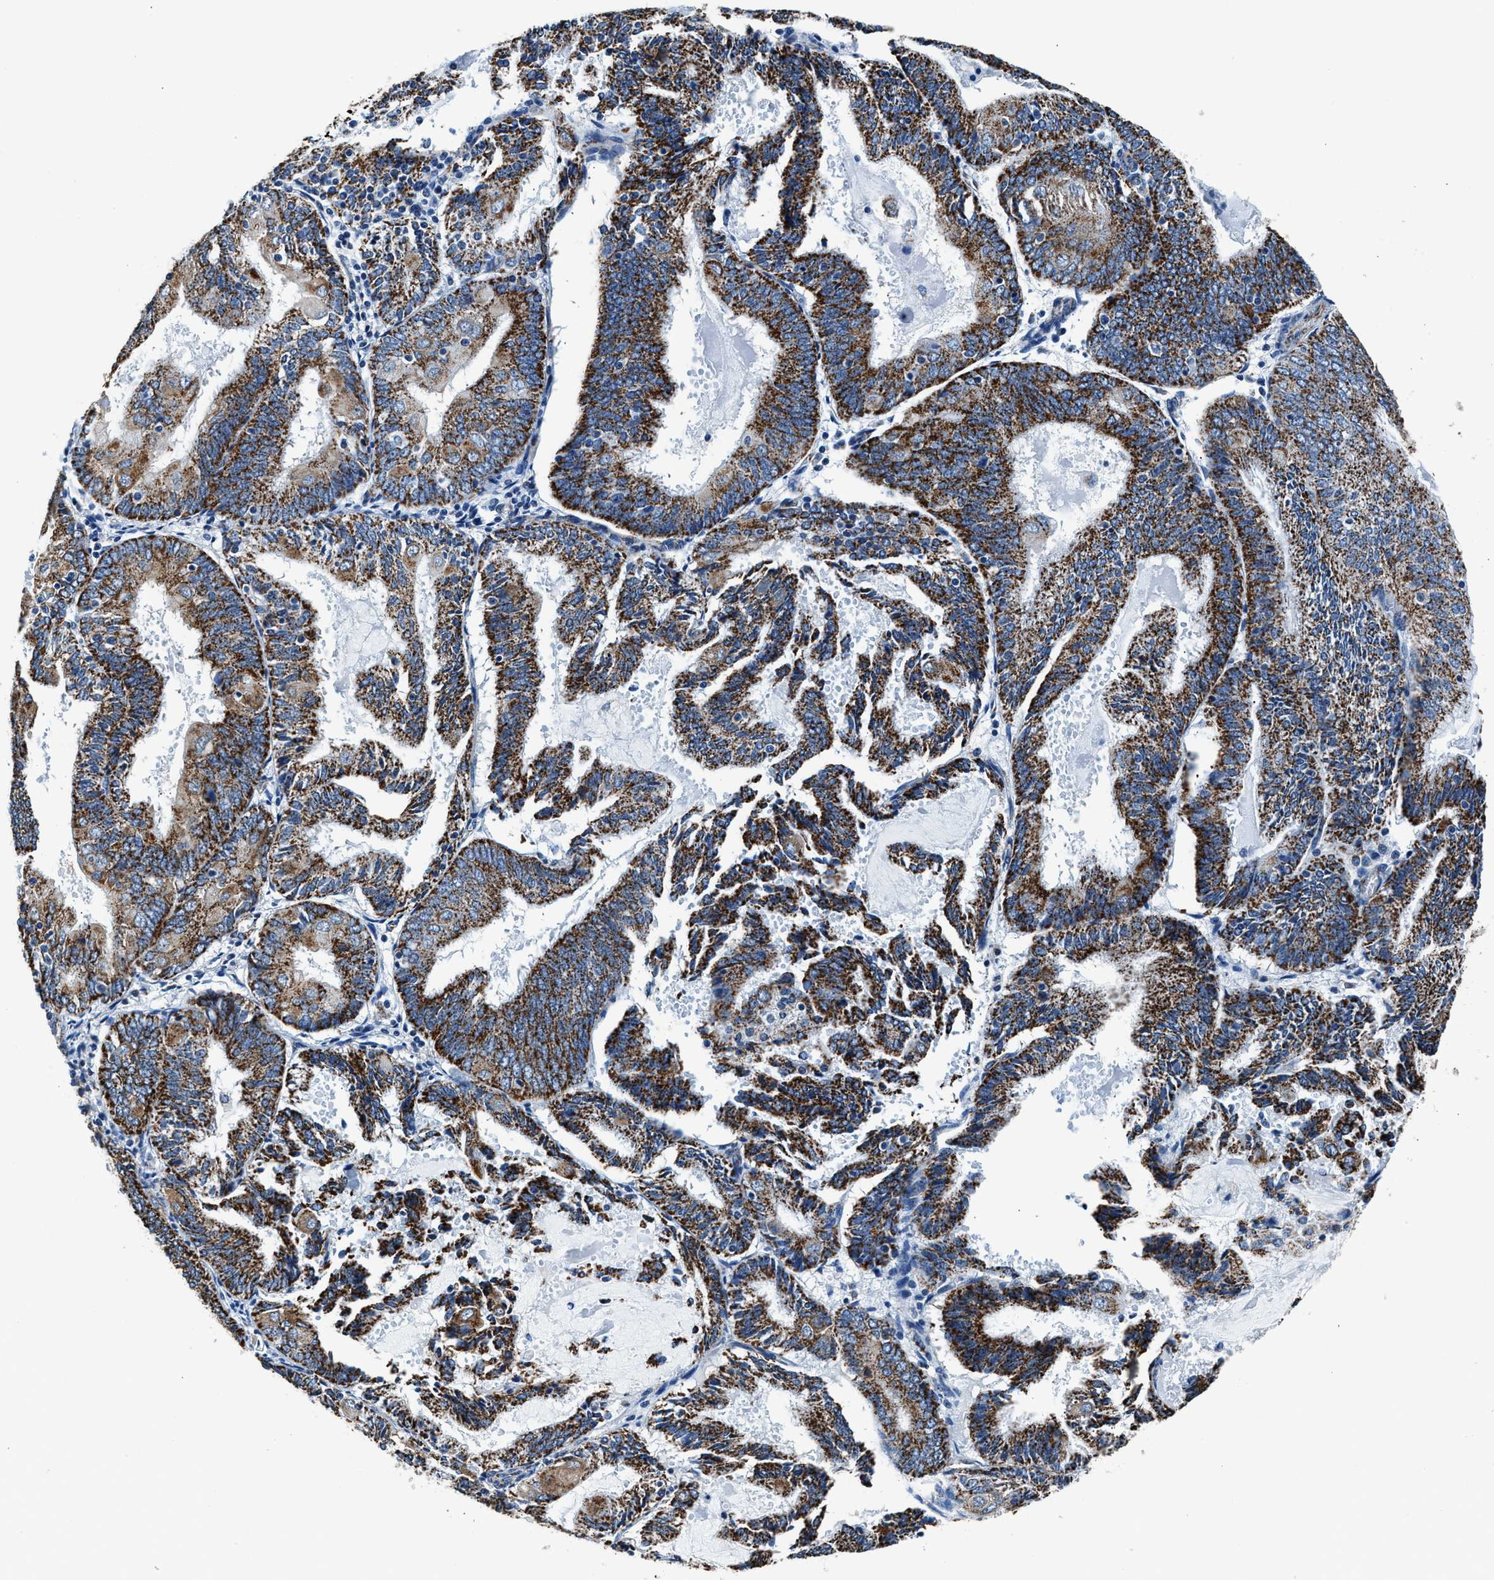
{"staining": {"intensity": "strong", "quantity": ">75%", "location": "cytoplasmic/membranous"}, "tissue": "endometrial cancer", "cell_type": "Tumor cells", "image_type": "cancer", "snomed": [{"axis": "morphology", "description": "Adenocarcinoma, NOS"}, {"axis": "topography", "description": "Endometrium"}], "caption": "IHC micrograph of human endometrial cancer (adenocarcinoma) stained for a protein (brown), which displays high levels of strong cytoplasmic/membranous expression in about >75% of tumor cells.", "gene": "HIBADH", "patient": {"sex": "female", "age": 81}}